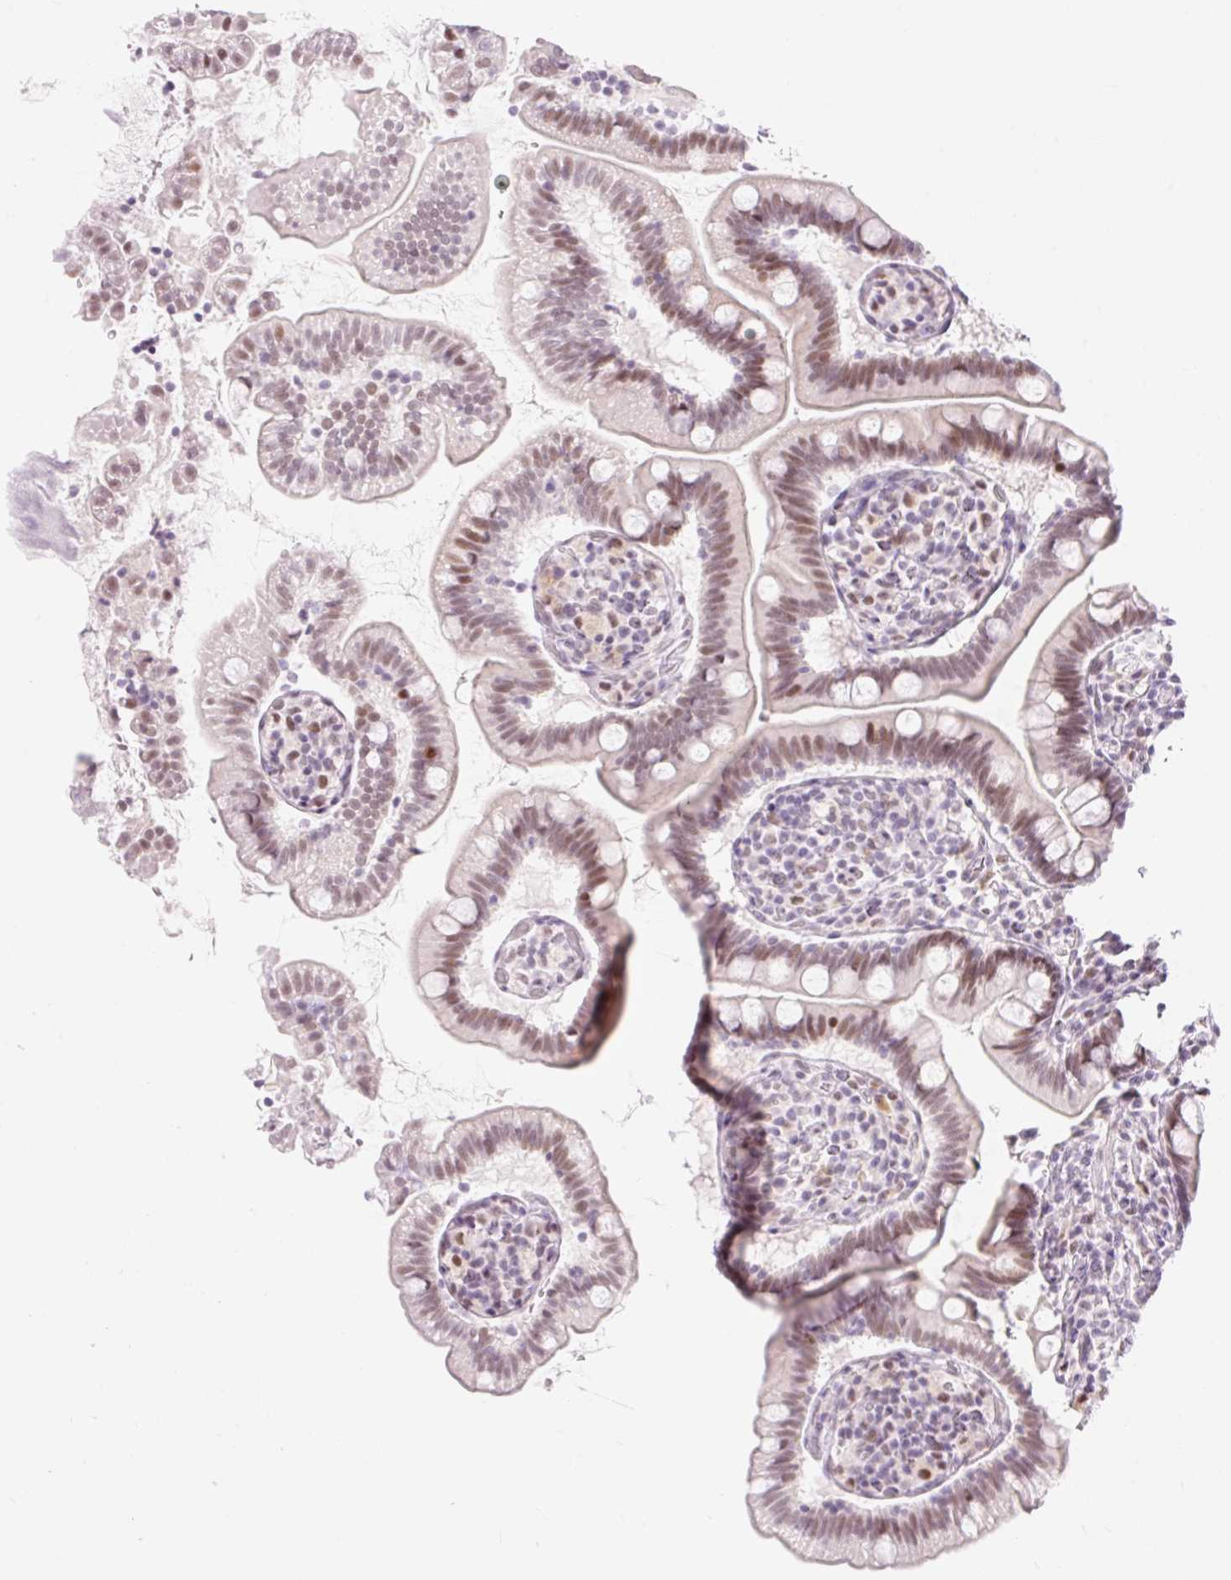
{"staining": {"intensity": "moderate", "quantity": ">75%", "location": "nuclear"}, "tissue": "small intestine", "cell_type": "Glandular cells", "image_type": "normal", "snomed": [{"axis": "morphology", "description": "Normal tissue, NOS"}, {"axis": "topography", "description": "Small intestine"}], "caption": "Small intestine was stained to show a protein in brown. There is medium levels of moderate nuclear staining in approximately >75% of glandular cells. The protein of interest is stained brown, and the nuclei are stained in blue (DAB (3,3'-diaminobenzidine) IHC with brightfield microscopy, high magnification).", "gene": "H2BW1", "patient": {"sex": "female", "age": 64}}